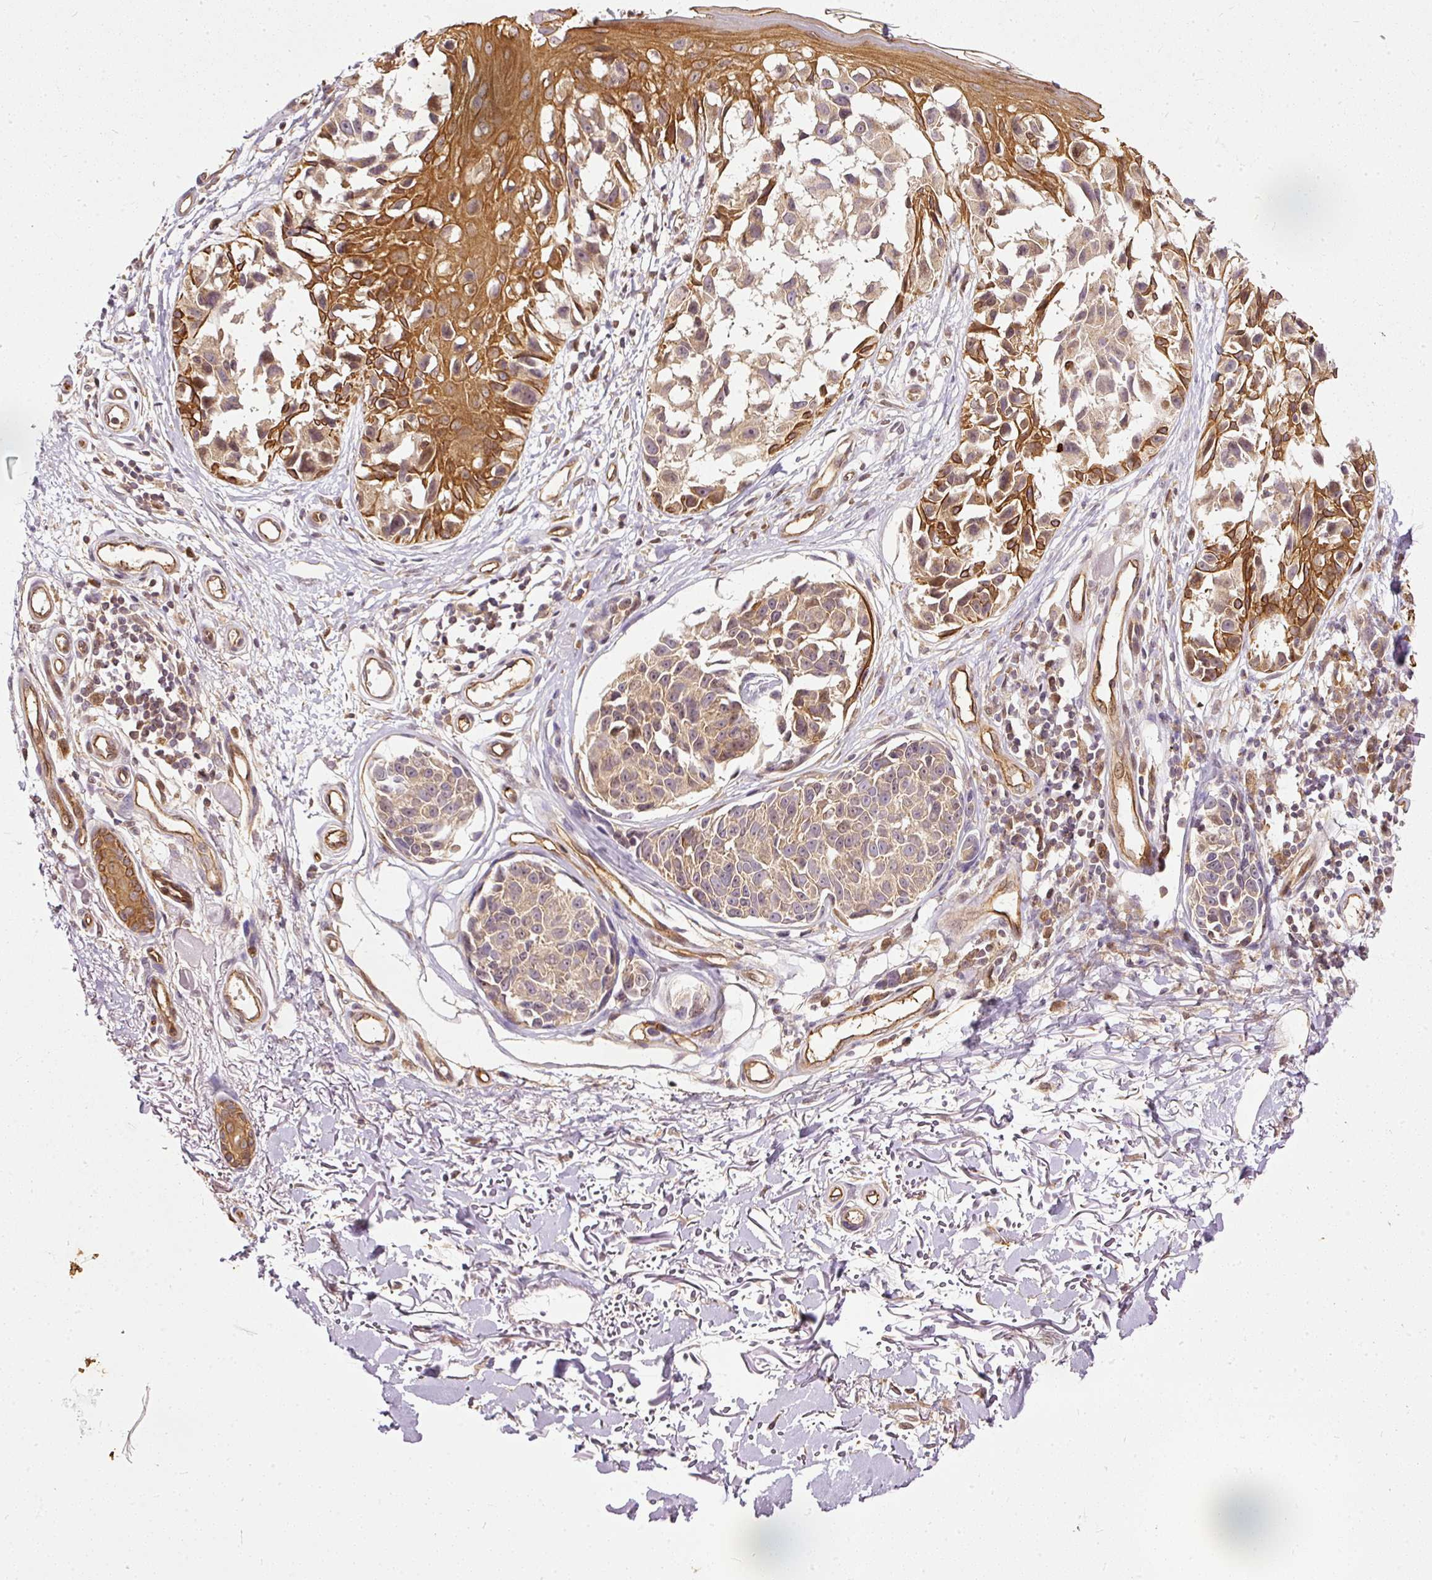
{"staining": {"intensity": "weak", "quantity": "25%-75%", "location": "cytoplasmic/membranous"}, "tissue": "melanoma", "cell_type": "Tumor cells", "image_type": "cancer", "snomed": [{"axis": "morphology", "description": "Malignant melanoma, NOS"}, {"axis": "topography", "description": "Skin"}], "caption": "This image demonstrates IHC staining of human malignant melanoma, with low weak cytoplasmic/membranous positivity in about 25%-75% of tumor cells.", "gene": "MIF4GD", "patient": {"sex": "male", "age": 73}}